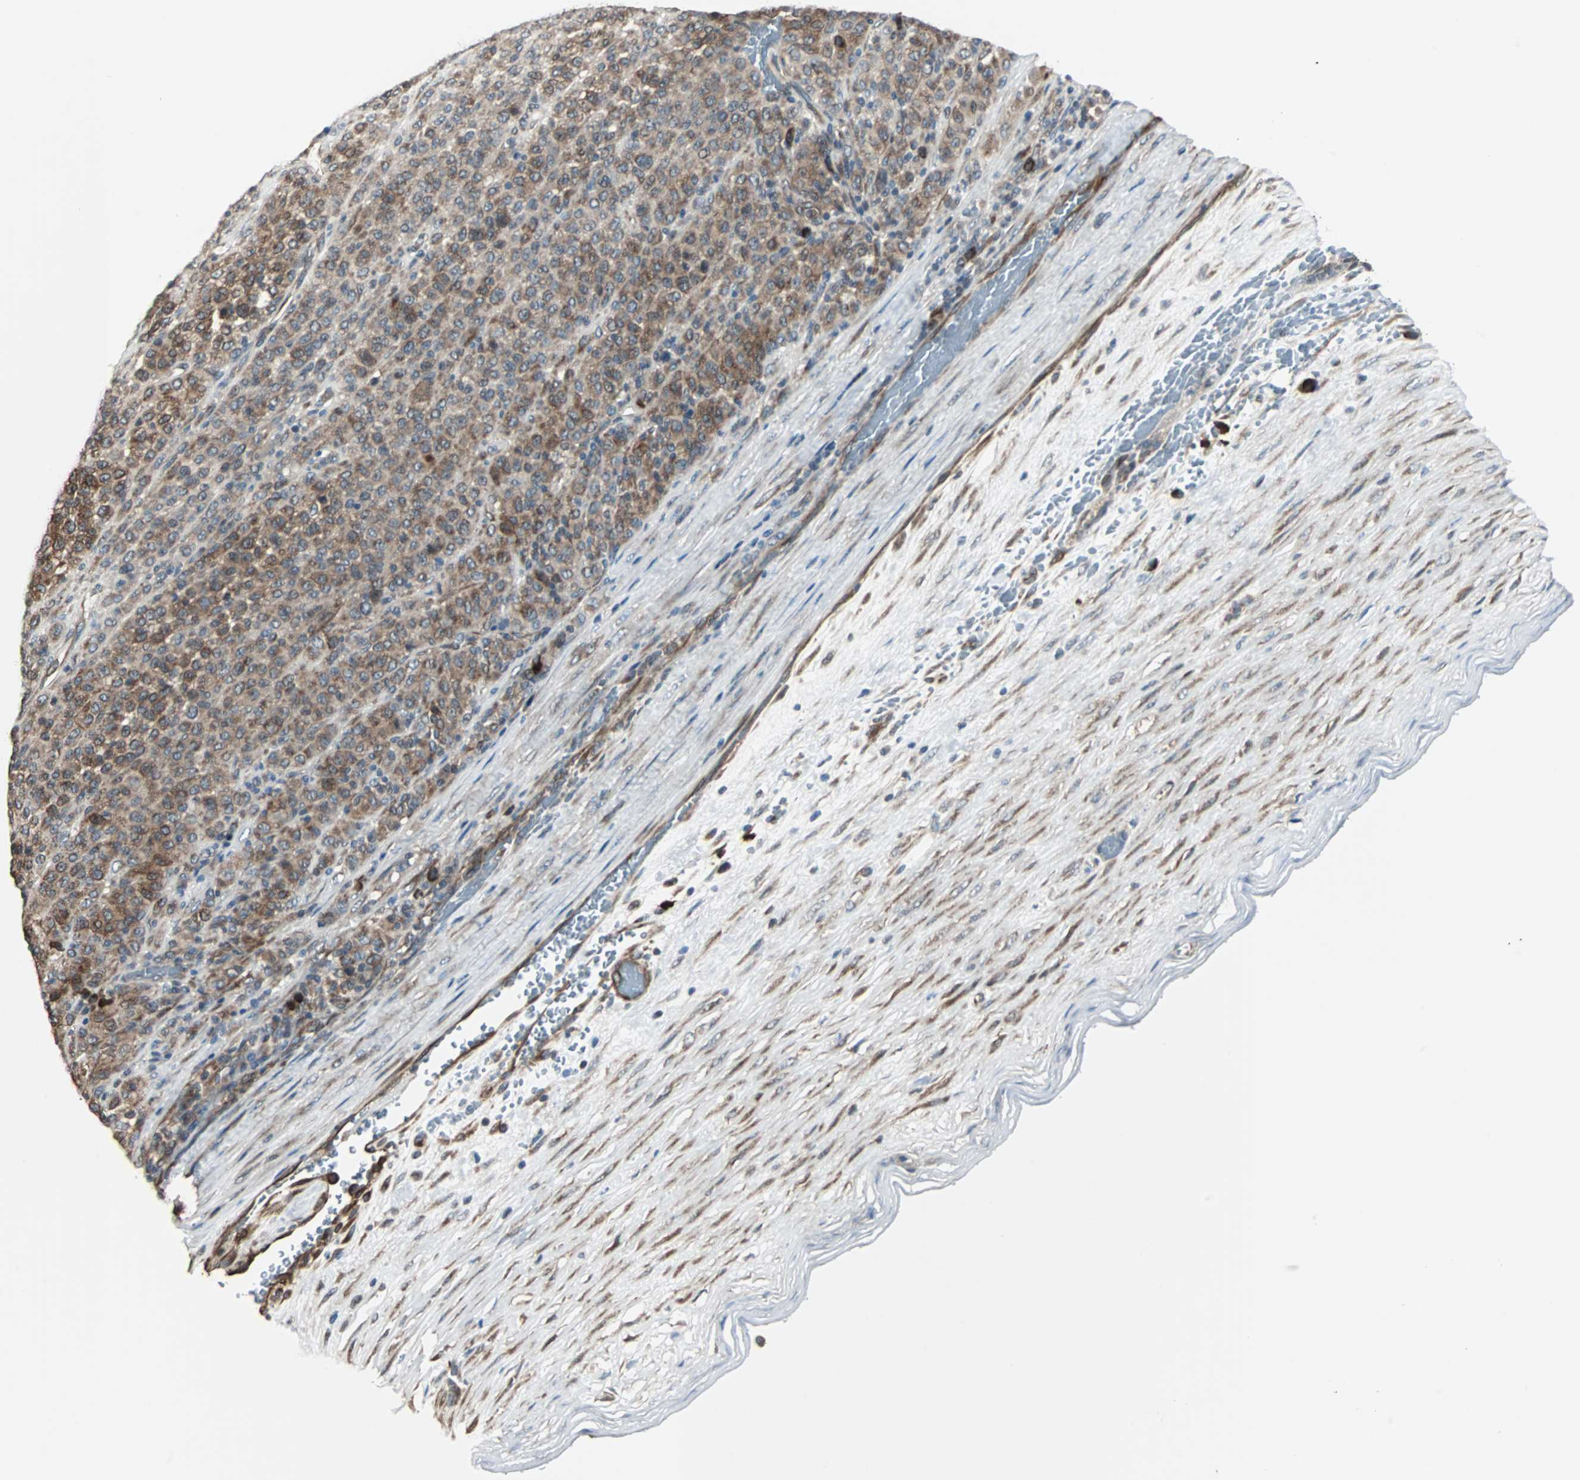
{"staining": {"intensity": "moderate", "quantity": ">75%", "location": "cytoplasmic/membranous"}, "tissue": "melanoma", "cell_type": "Tumor cells", "image_type": "cancer", "snomed": [{"axis": "morphology", "description": "Malignant melanoma, Metastatic site"}, {"axis": "topography", "description": "Pancreas"}], "caption": "There is medium levels of moderate cytoplasmic/membranous expression in tumor cells of malignant melanoma (metastatic site), as demonstrated by immunohistochemical staining (brown color).", "gene": "CHP1", "patient": {"sex": "female", "age": 30}}